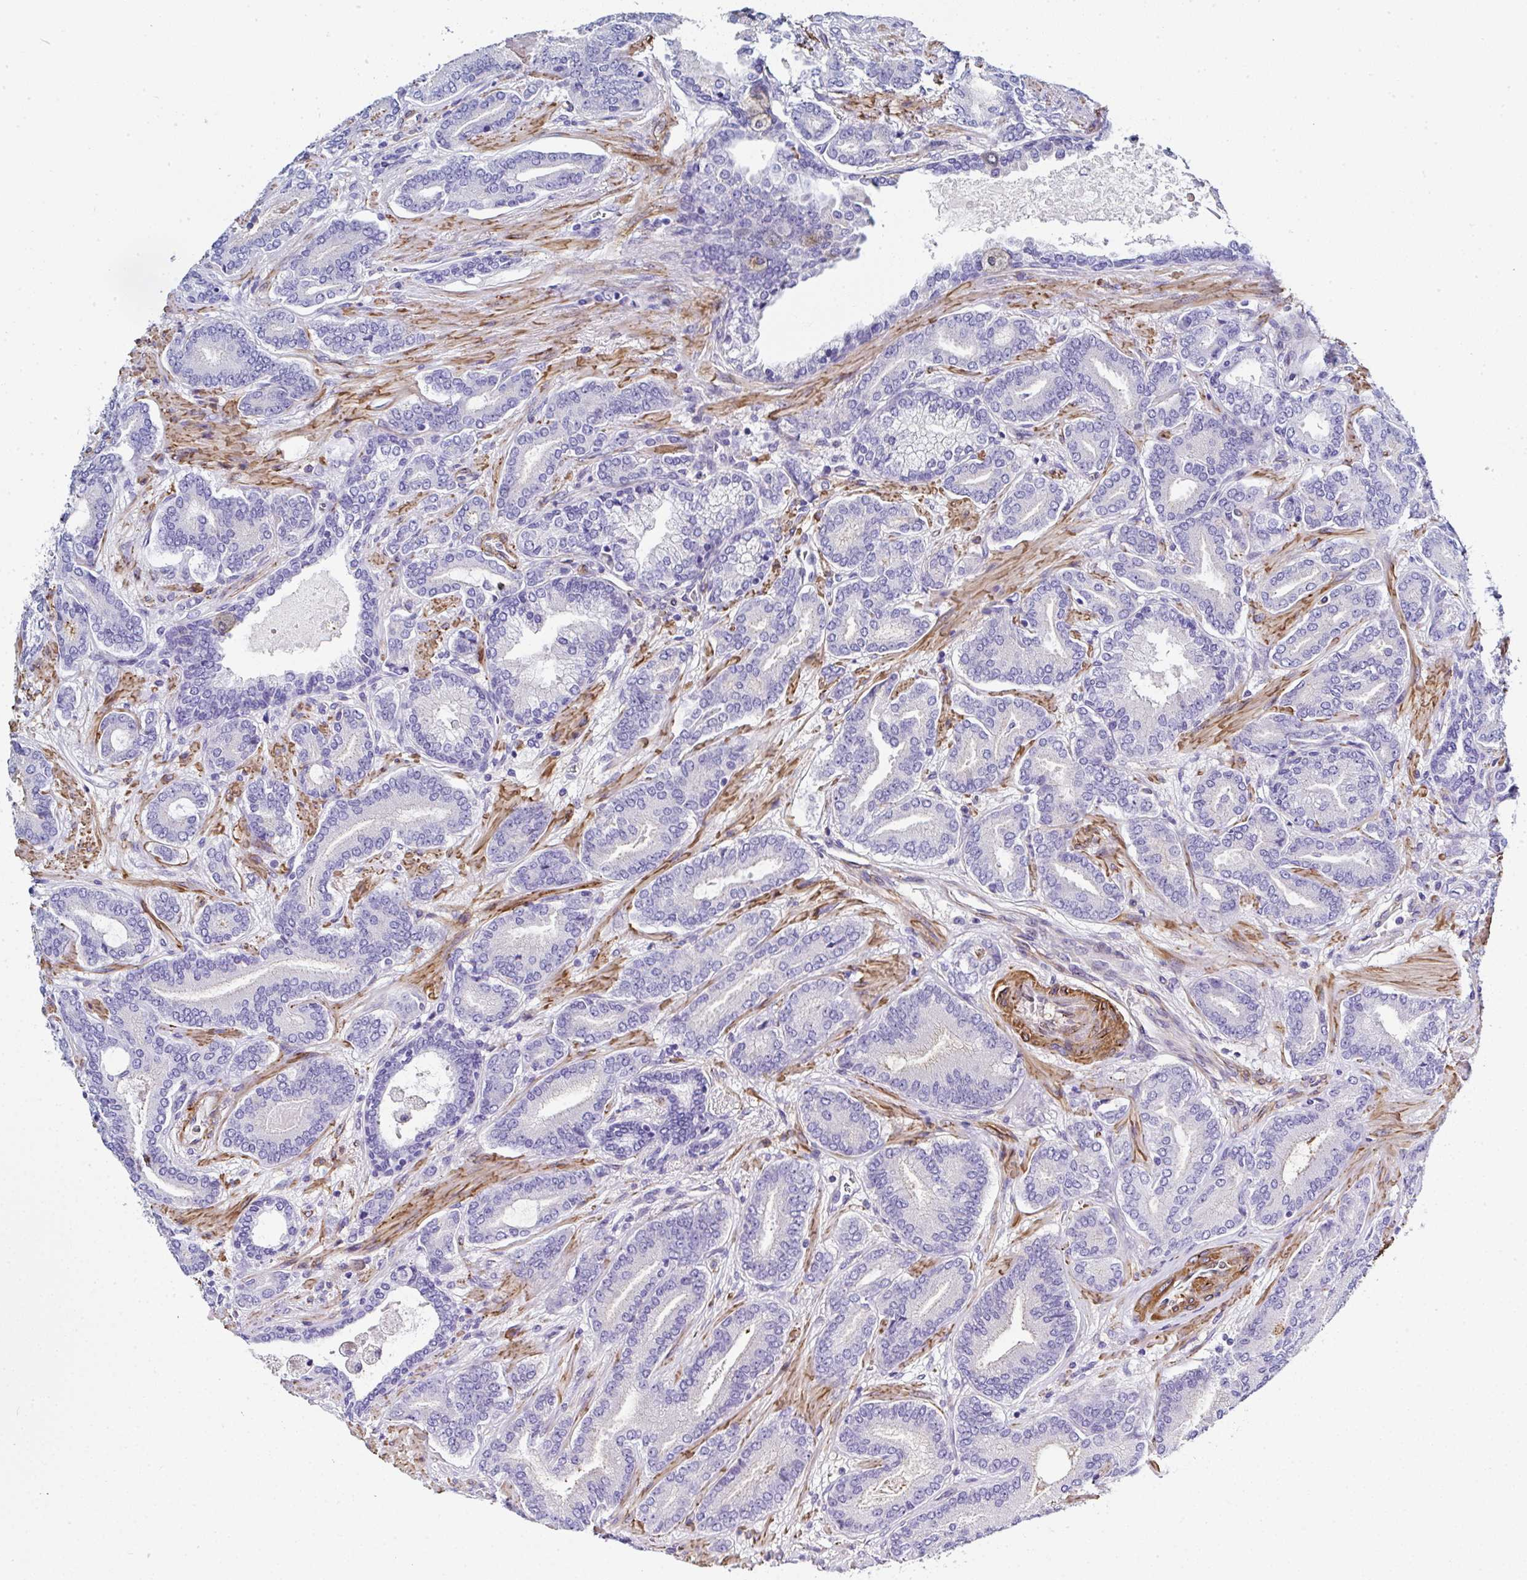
{"staining": {"intensity": "negative", "quantity": "none", "location": "none"}, "tissue": "prostate cancer", "cell_type": "Tumor cells", "image_type": "cancer", "snomed": [{"axis": "morphology", "description": "Adenocarcinoma, High grade"}, {"axis": "topography", "description": "Prostate"}], "caption": "Immunohistochemical staining of prostate cancer (high-grade adenocarcinoma) exhibits no significant staining in tumor cells. The staining is performed using DAB brown chromogen with nuclei counter-stained in using hematoxylin.", "gene": "PPFIA4", "patient": {"sex": "male", "age": 62}}